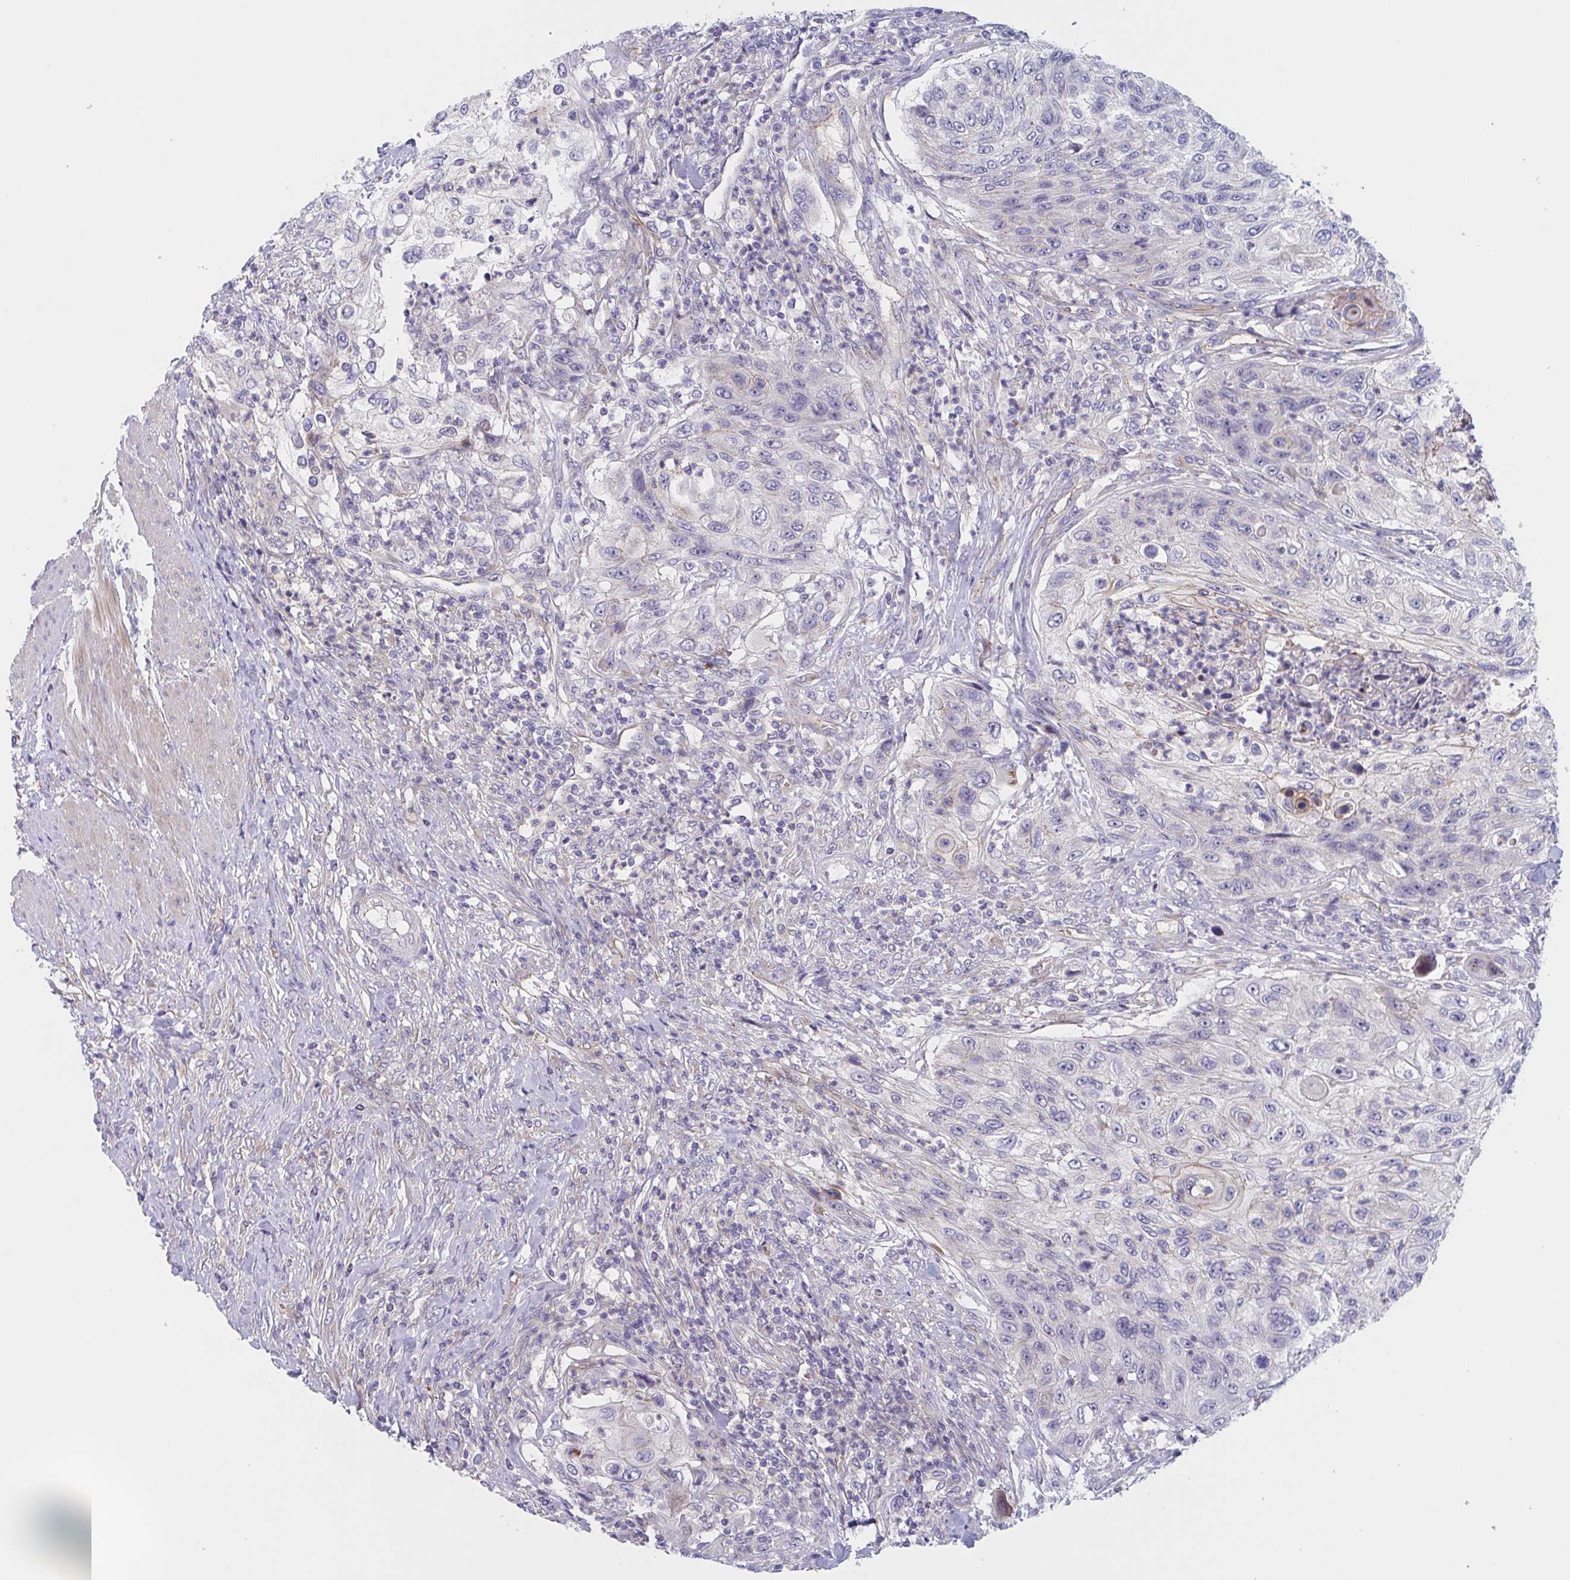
{"staining": {"intensity": "negative", "quantity": "none", "location": "none"}, "tissue": "urothelial cancer", "cell_type": "Tumor cells", "image_type": "cancer", "snomed": [{"axis": "morphology", "description": "Urothelial carcinoma, High grade"}, {"axis": "topography", "description": "Urinary bladder"}], "caption": "DAB immunohistochemical staining of urothelial cancer reveals no significant staining in tumor cells. (Stains: DAB immunohistochemistry (IHC) with hematoxylin counter stain, Microscopy: brightfield microscopy at high magnification).", "gene": "ST14", "patient": {"sex": "female", "age": 60}}